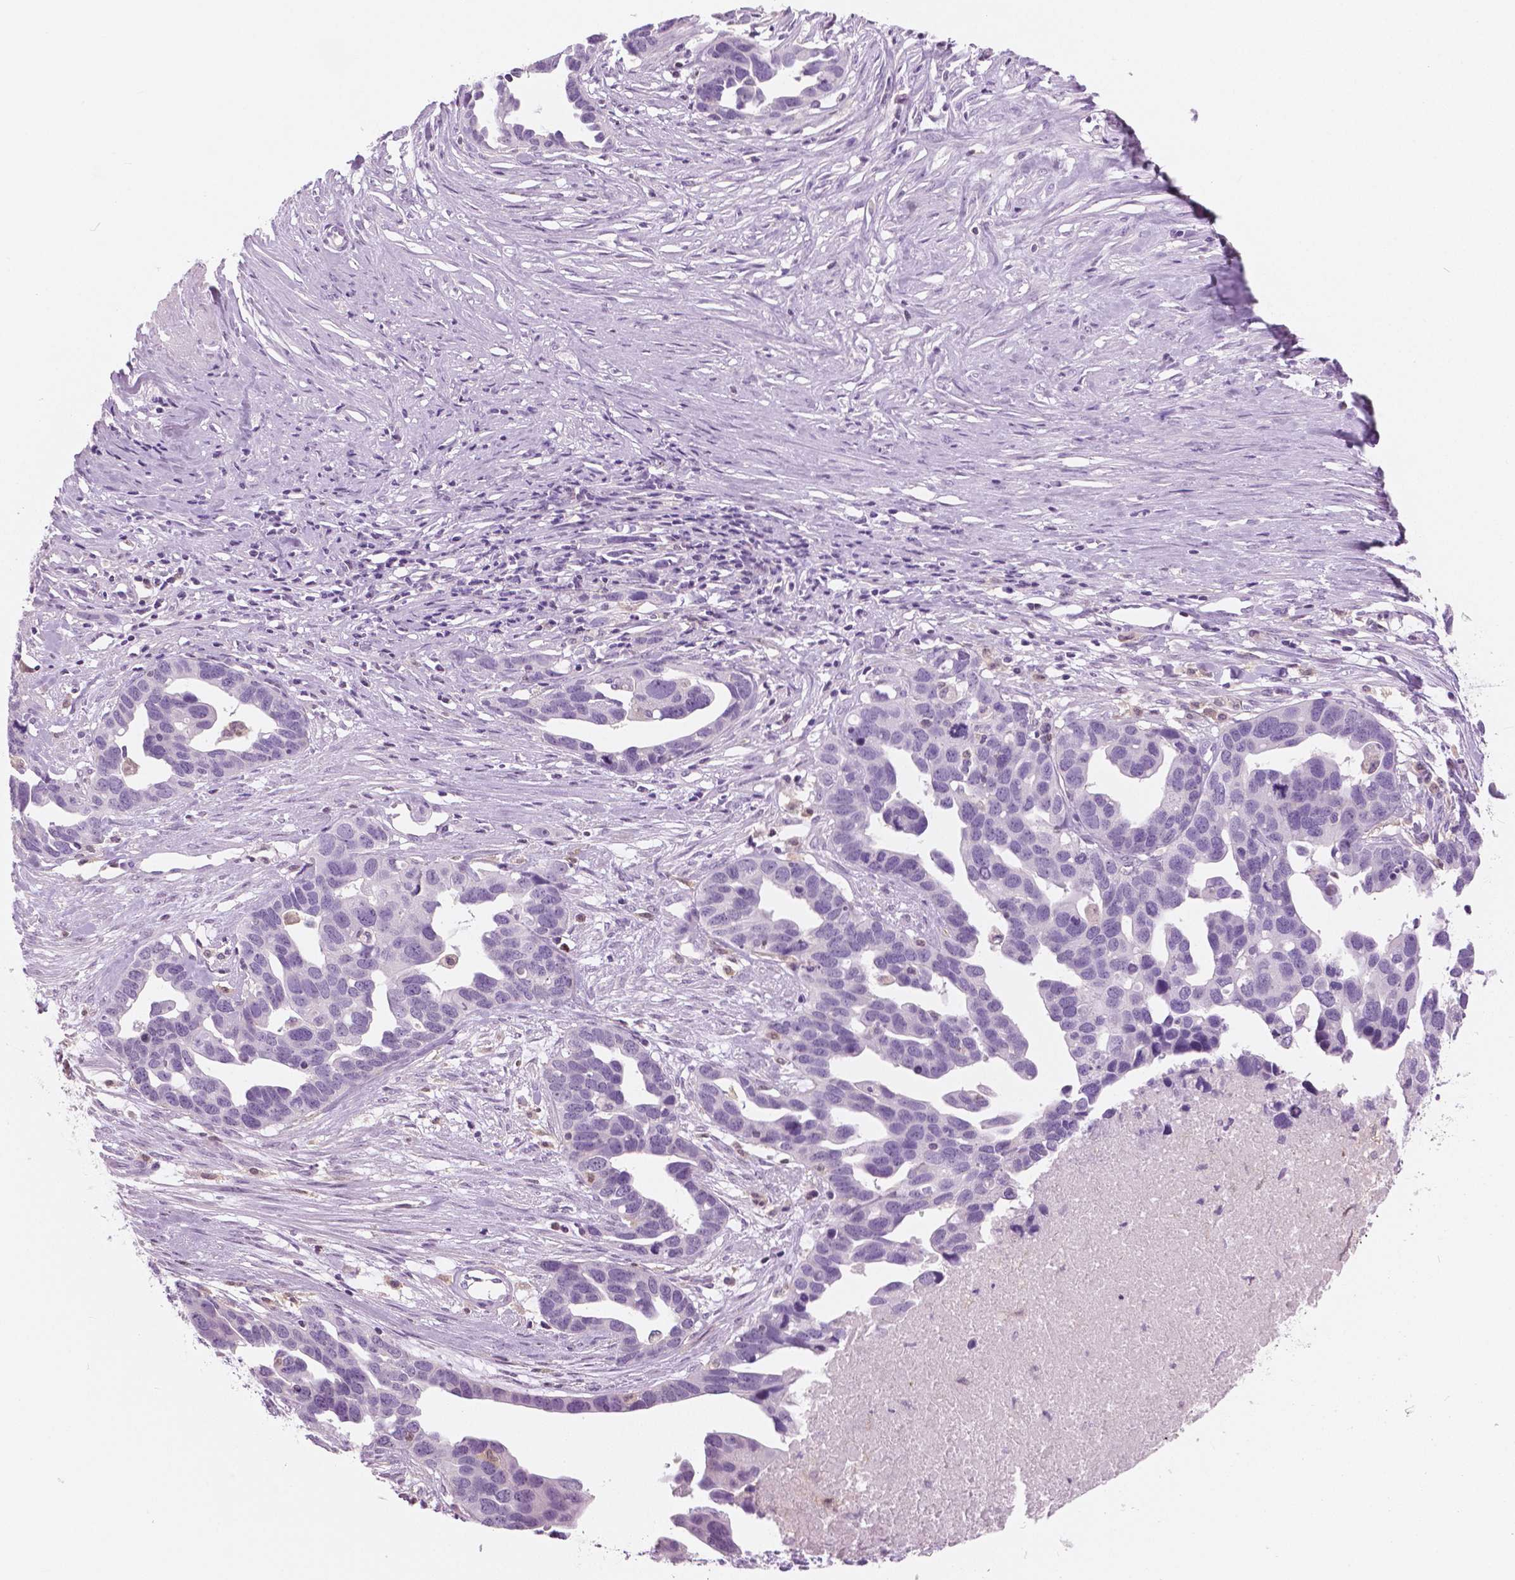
{"staining": {"intensity": "negative", "quantity": "none", "location": "none"}, "tissue": "ovarian cancer", "cell_type": "Tumor cells", "image_type": "cancer", "snomed": [{"axis": "morphology", "description": "Cystadenocarcinoma, serous, NOS"}, {"axis": "topography", "description": "Ovary"}], "caption": "Tumor cells show no significant positivity in ovarian cancer (serous cystadenocarcinoma). (Stains: DAB (3,3'-diaminobenzidine) immunohistochemistry with hematoxylin counter stain, Microscopy: brightfield microscopy at high magnification).", "gene": "GALM", "patient": {"sex": "female", "age": 54}}